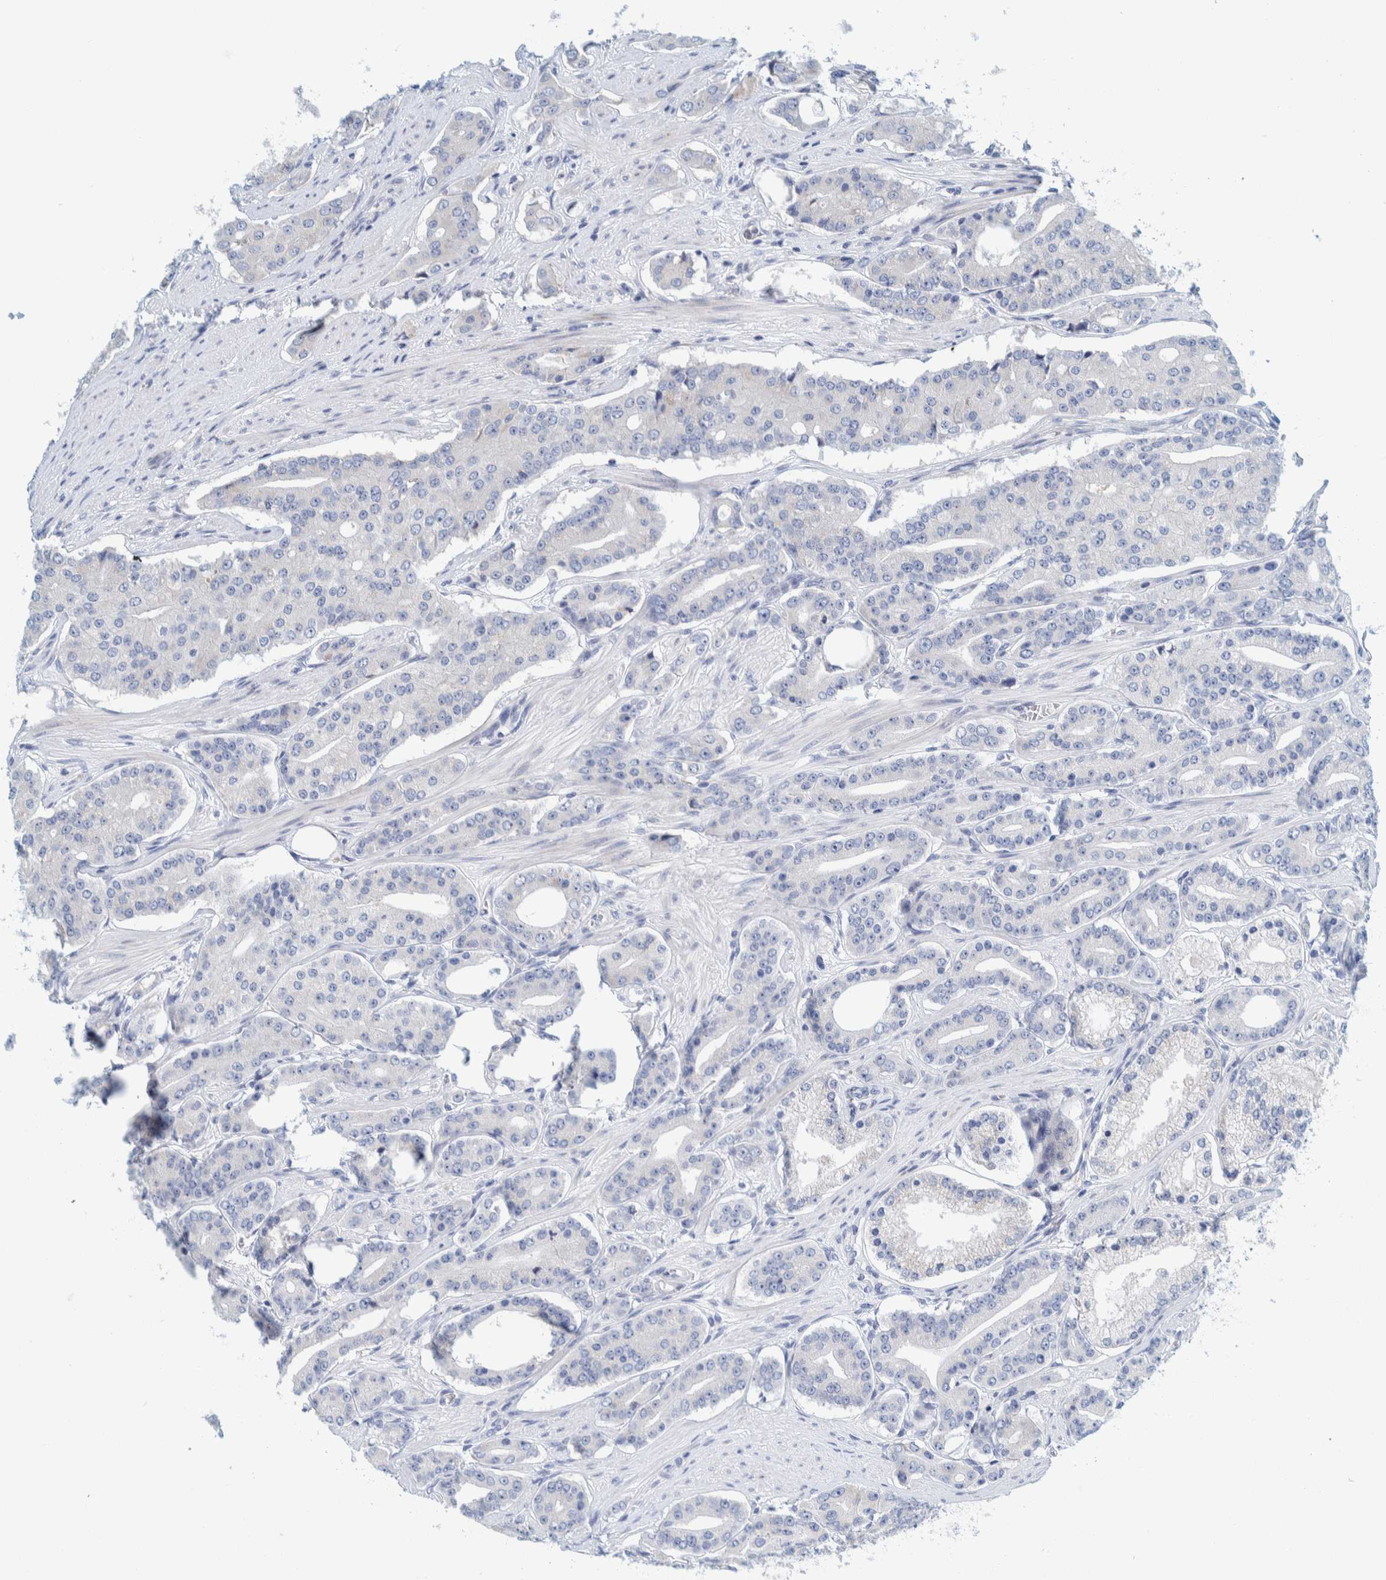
{"staining": {"intensity": "negative", "quantity": "none", "location": "none"}, "tissue": "prostate cancer", "cell_type": "Tumor cells", "image_type": "cancer", "snomed": [{"axis": "morphology", "description": "Adenocarcinoma, High grade"}, {"axis": "topography", "description": "Prostate"}], "caption": "Micrograph shows no protein positivity in tumor cells of prostate cancer (high-grade adenocarcinoma) tissue.", "gene": "MOG", "patient": {"sex": "male", "age": 71}}